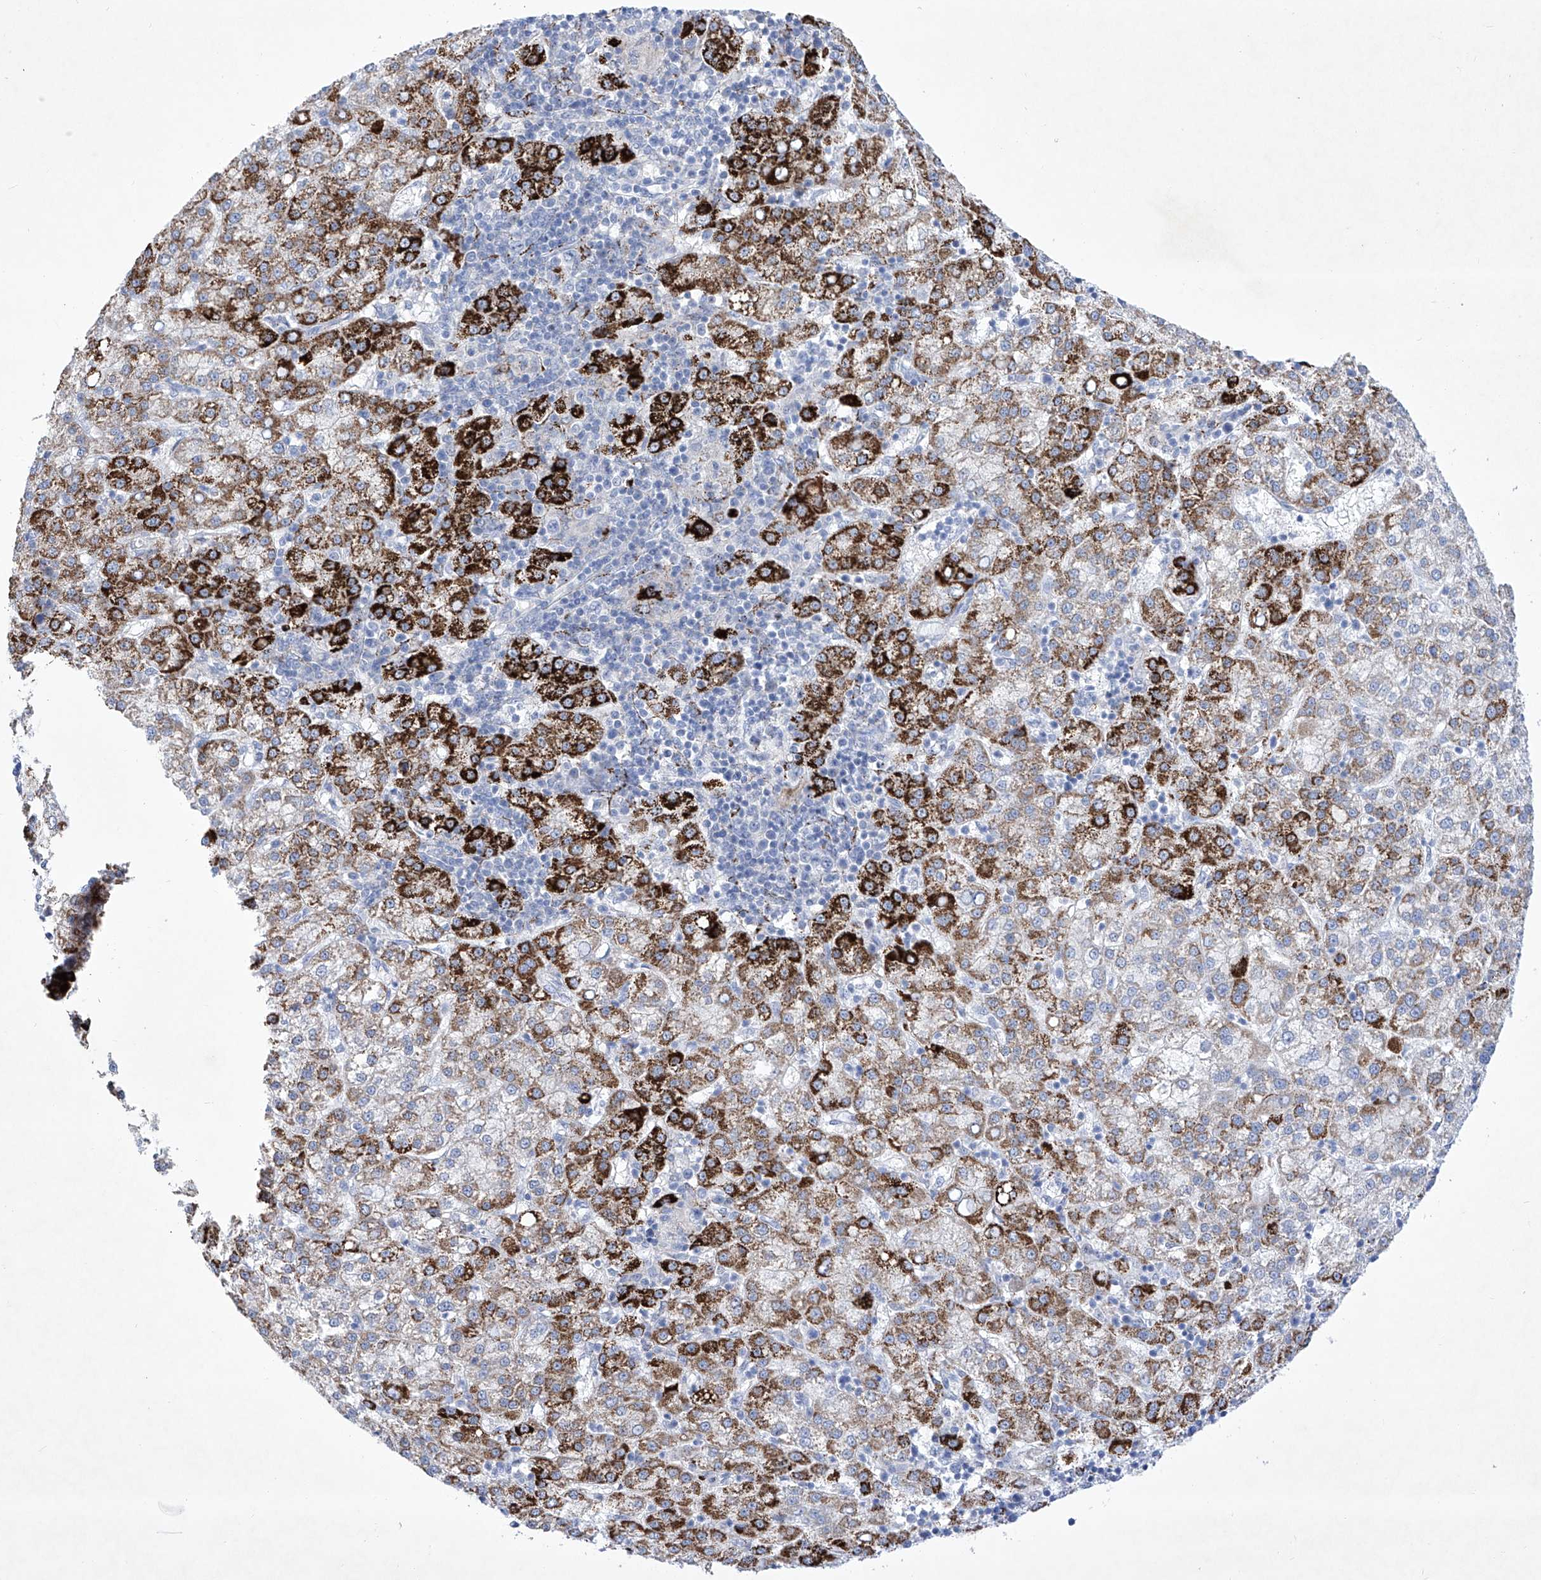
{"staining": {"intensity": "strong", "quantity": "25%-75%", "location": "cytoplasmic/membranous"}, "tissue": "liver cancer", "cell_type": "Tumor cells", "image_type": "cancer", "snomed": [{"axis": "morphology", "description": "Carcinoma, Hepatocellular, NOS"}, {"axis": "topography", "description": "Liver"}], "caption": "Protein expression analysis of human hepatocellular carcinoma (liver) reveals strong cytoplasmic/membranous positivity in about 25%-75% of tumor cells.", "gene": "C1orf87", "patient": {"sex": "female", "age": 58}}